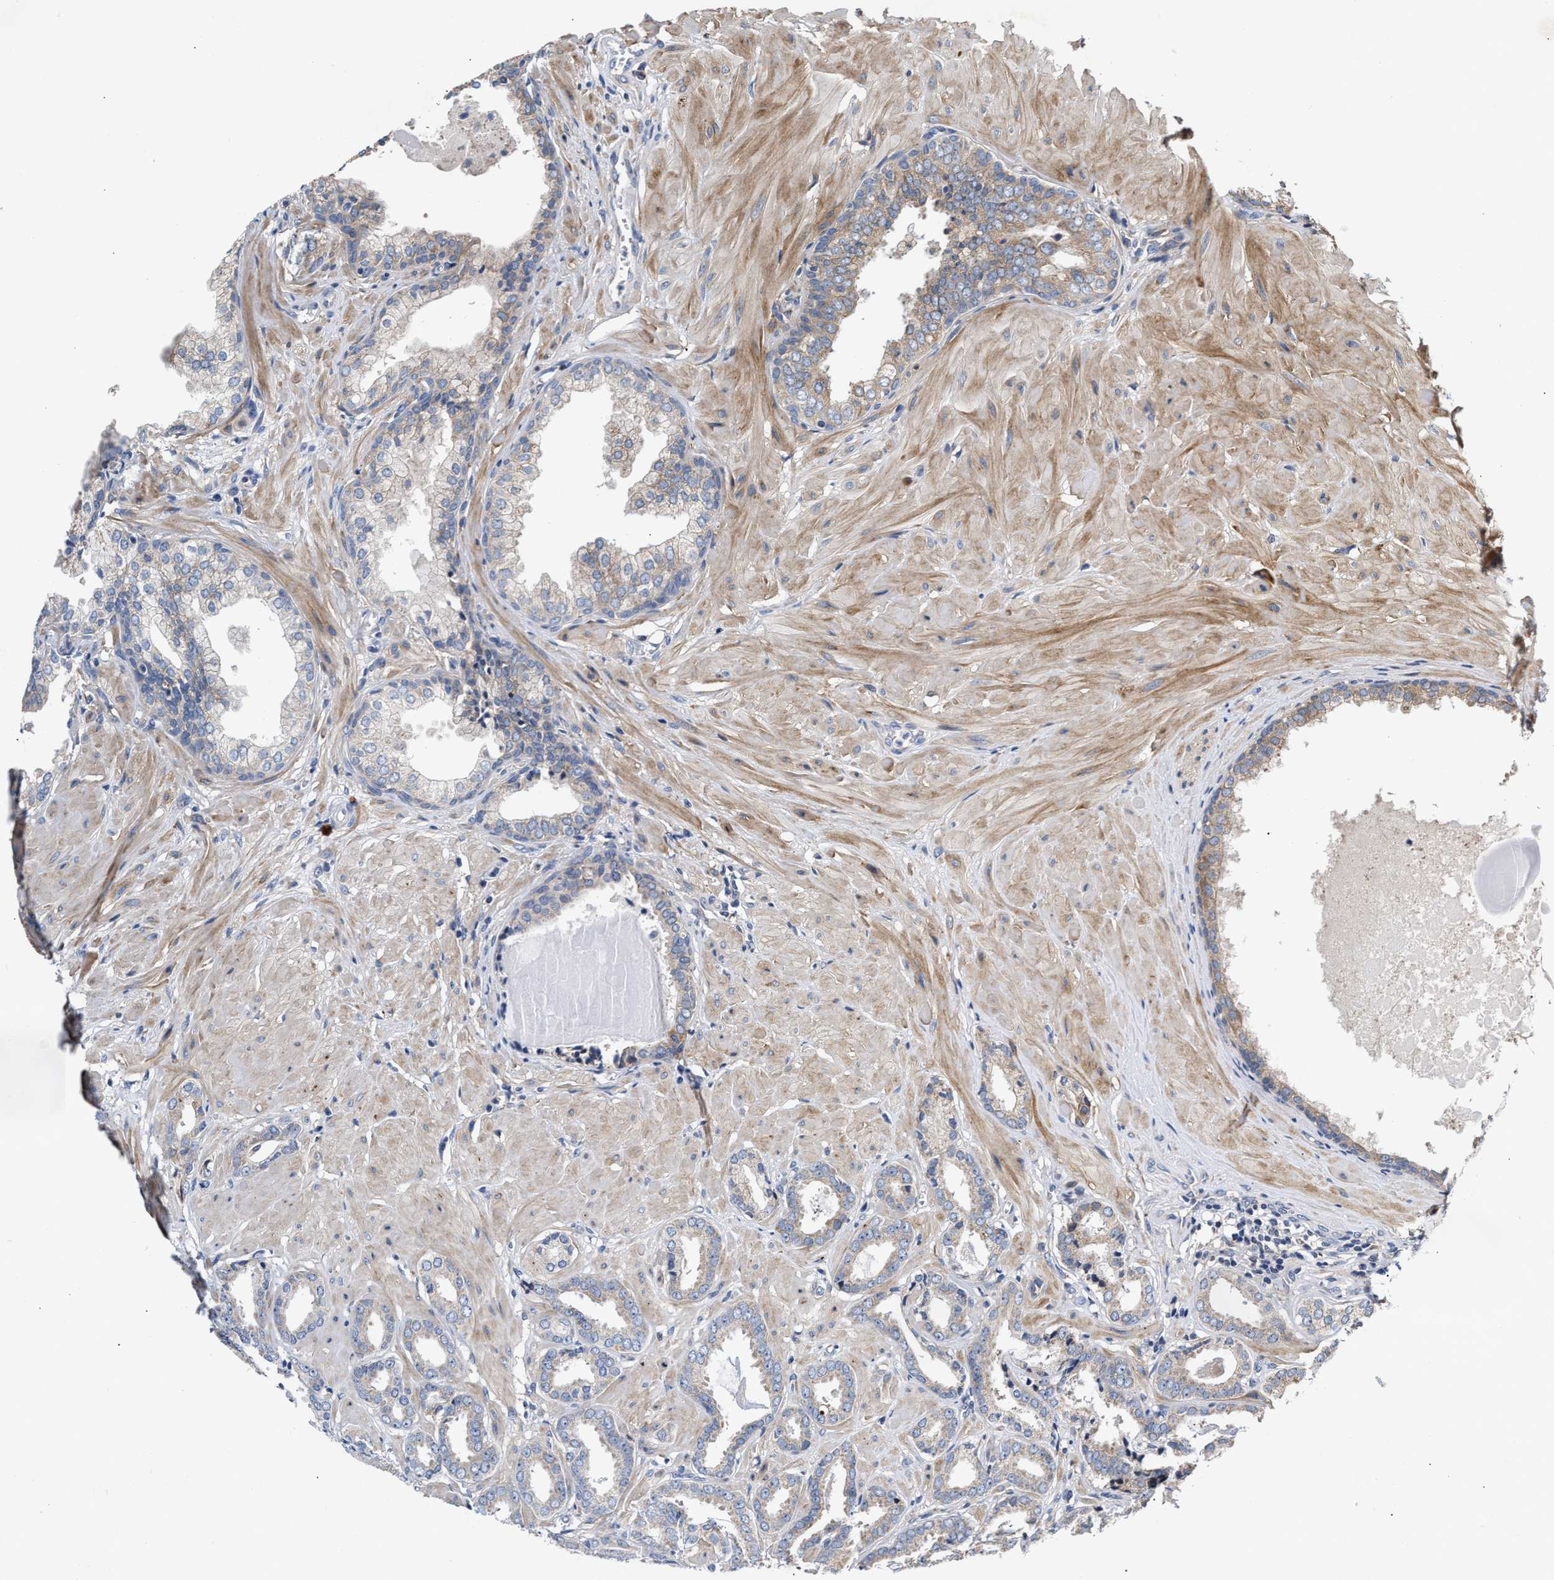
{"staining": {"intensity": "weak", "quantity": "<25%", "location": "cytoplasmic/membranous"}, "tissue": "prostate cancer", "cell_type": "Tumor cells", "image_type": "cancer", "snomed": [{"axis": "morphology", "description": "Adenocarcinoma, Low grade"}, {"axis": "topography", "description": "Prostate"}], "caption": "Immunohistochemistry histopathology image of neoplastic tissue: prostate low-grade adenocarcinoma stained with DAB reveals no significant protein positivity in tumor cells.", "gene": "MALSU1", "patient": {"sex": "male", "age": 53}}